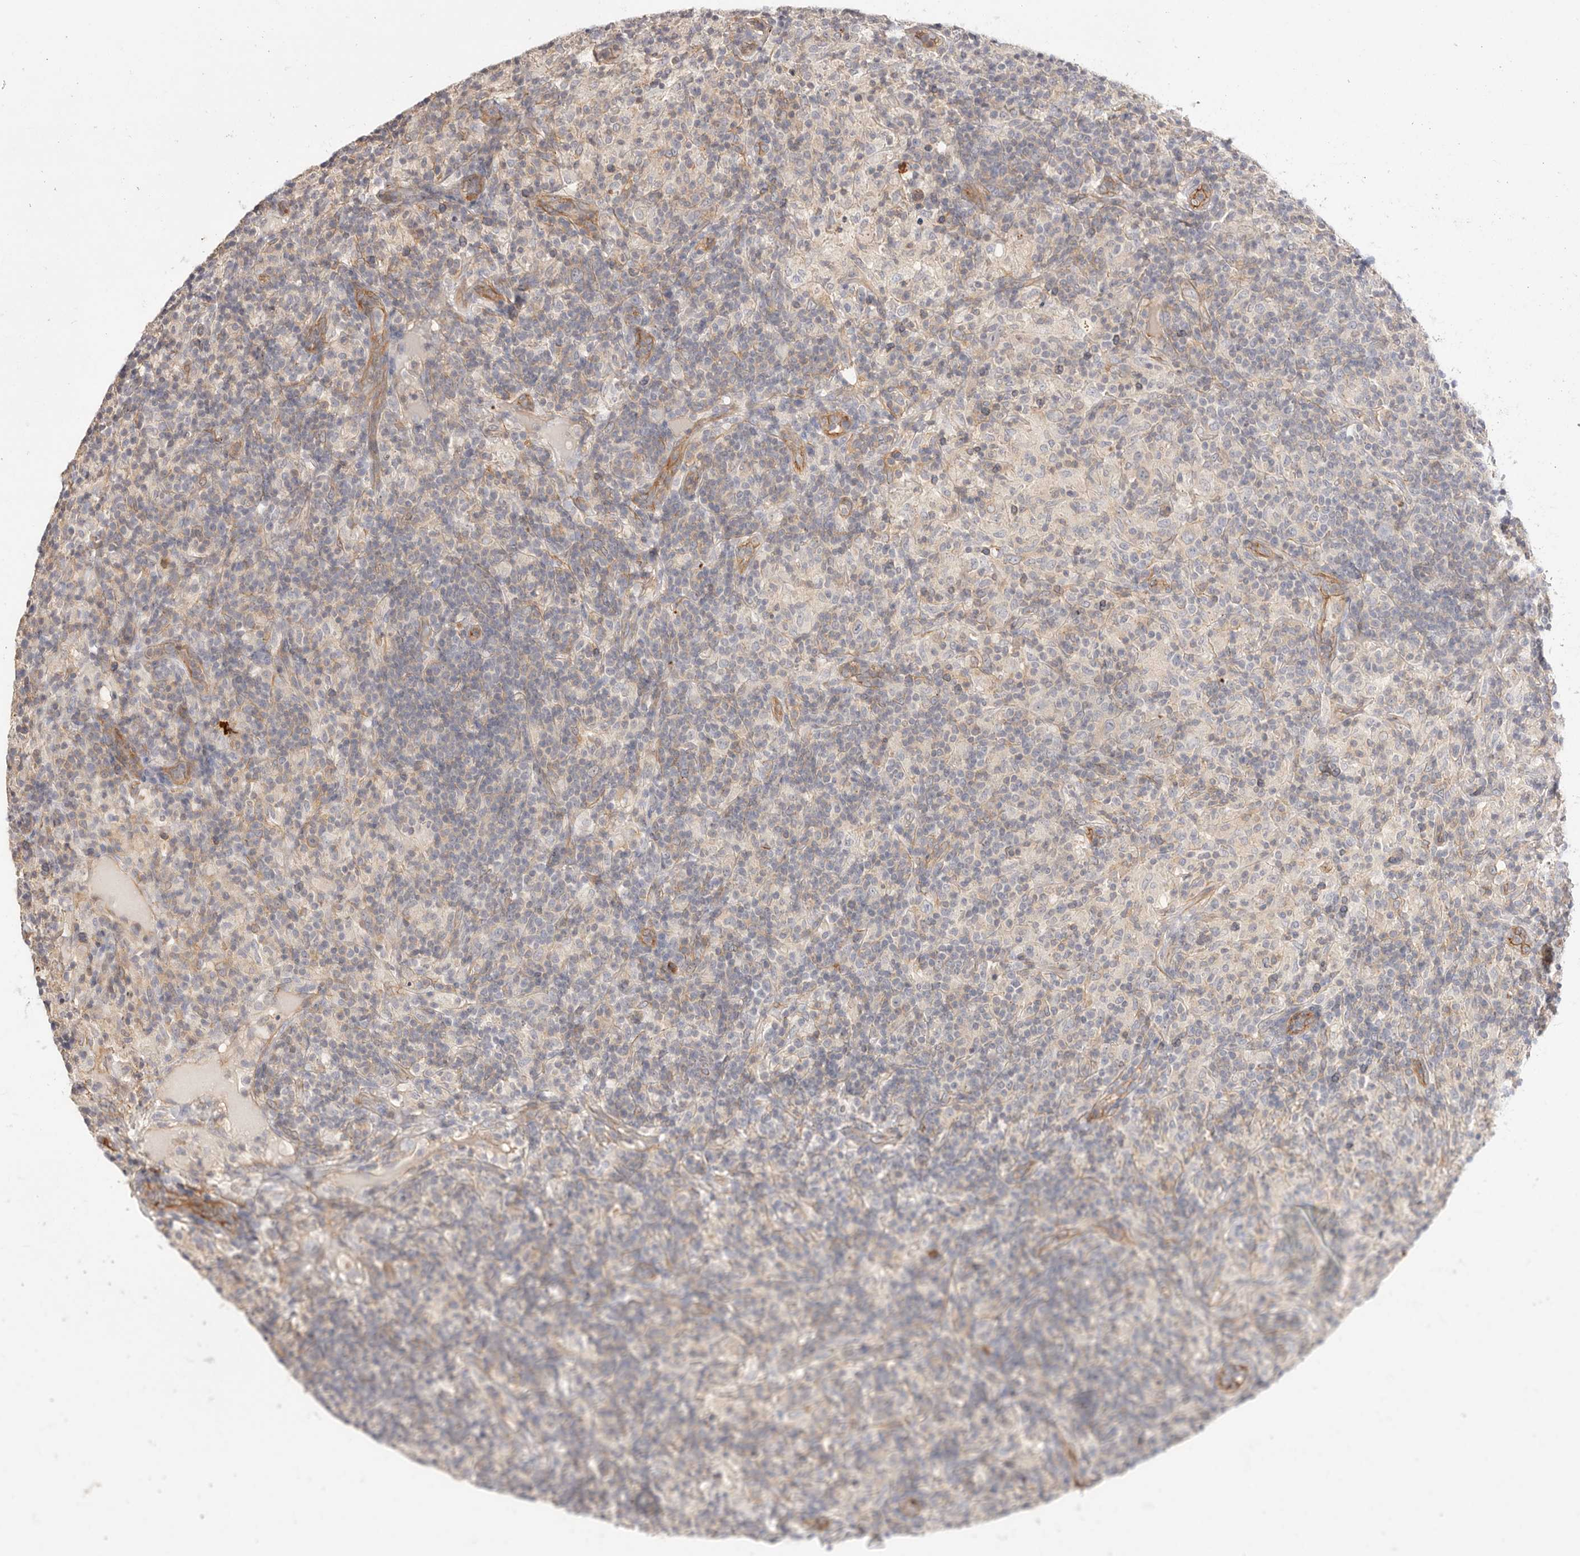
{"staining": {"intensity": "negative", "quantity": "none", "location": "none"}, "tissue": "lymphoma", "cell_type": "Tumor cells", "image_type": "cancer", "snomed": [{"axis": "morphology", "description": "Hodgkin's disease, NOS"}, {"axis": "topography", "description": "Lymph node"}], "caption": "DAB (3,3'-diaminobenzidine) immunohistochemical staining of lymphoma shows no significant staining in tumor cells. (Brightfield microscopy of DAB (3,3'-diaminobenzidine) immunohistochemistry (IHC) at high magnification).", "gene": "SLC35B2", "patient": {"sex": "male", "age": 70}}